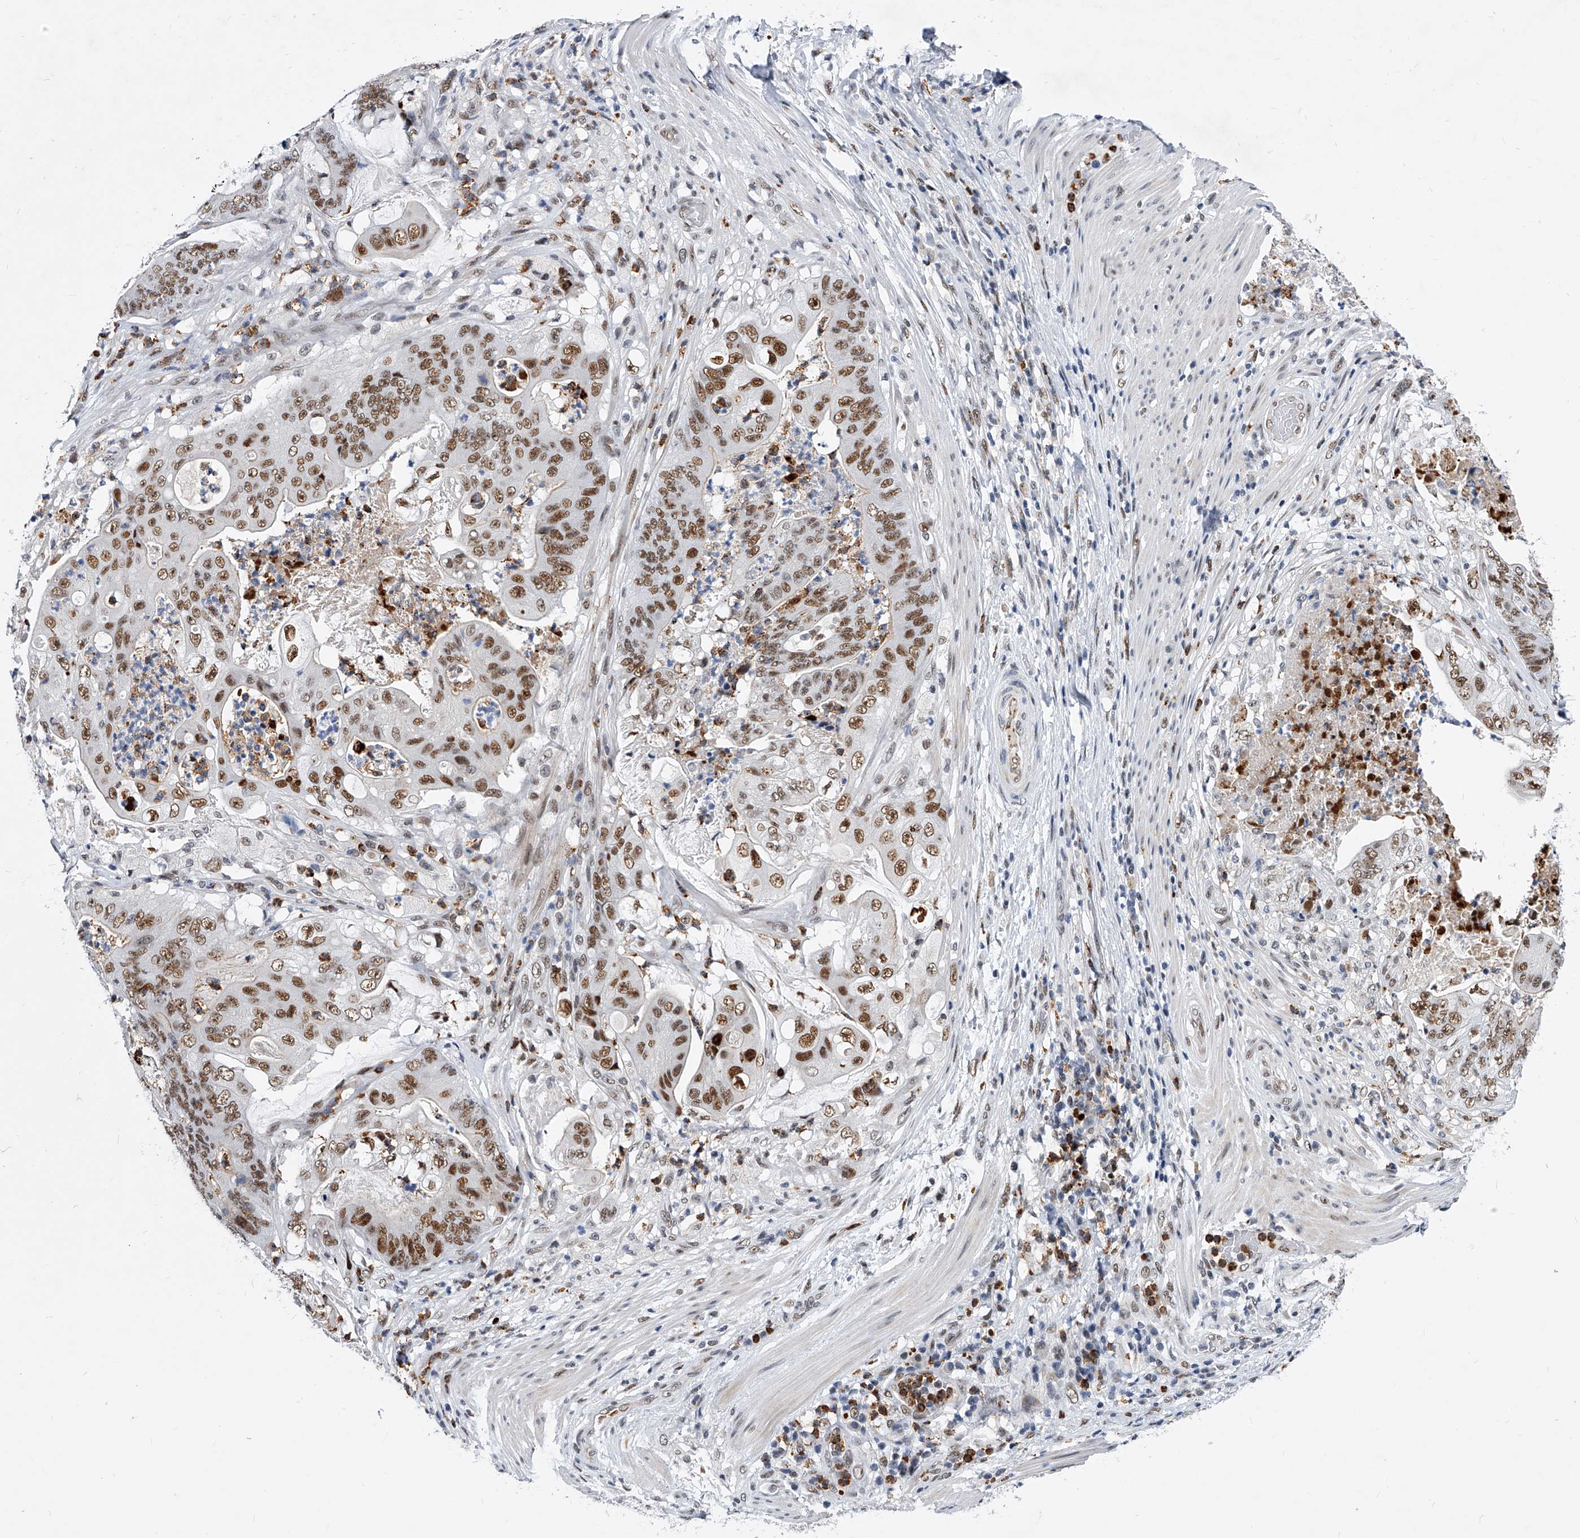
{"staining": {"intensity": "moderate", "quantity": ">75%", "location": "nuclear"}, "tissue": "stomach cancer", "cell_type": "Tumor cells", "image_type": "cancer", "snomed": [{"axis": "morphology", "description": "Adenocarcinoma, NOS"}, {"axis": "topography", "description": "Stomach"}], "caption": "The immunohistochemical stain labels moderate nuclear staining in tumor cells of stomach cancer (adenocarcinoma) tissue.", "gene": "TESK2", "patient": {"sex": "female", "age": 73}}